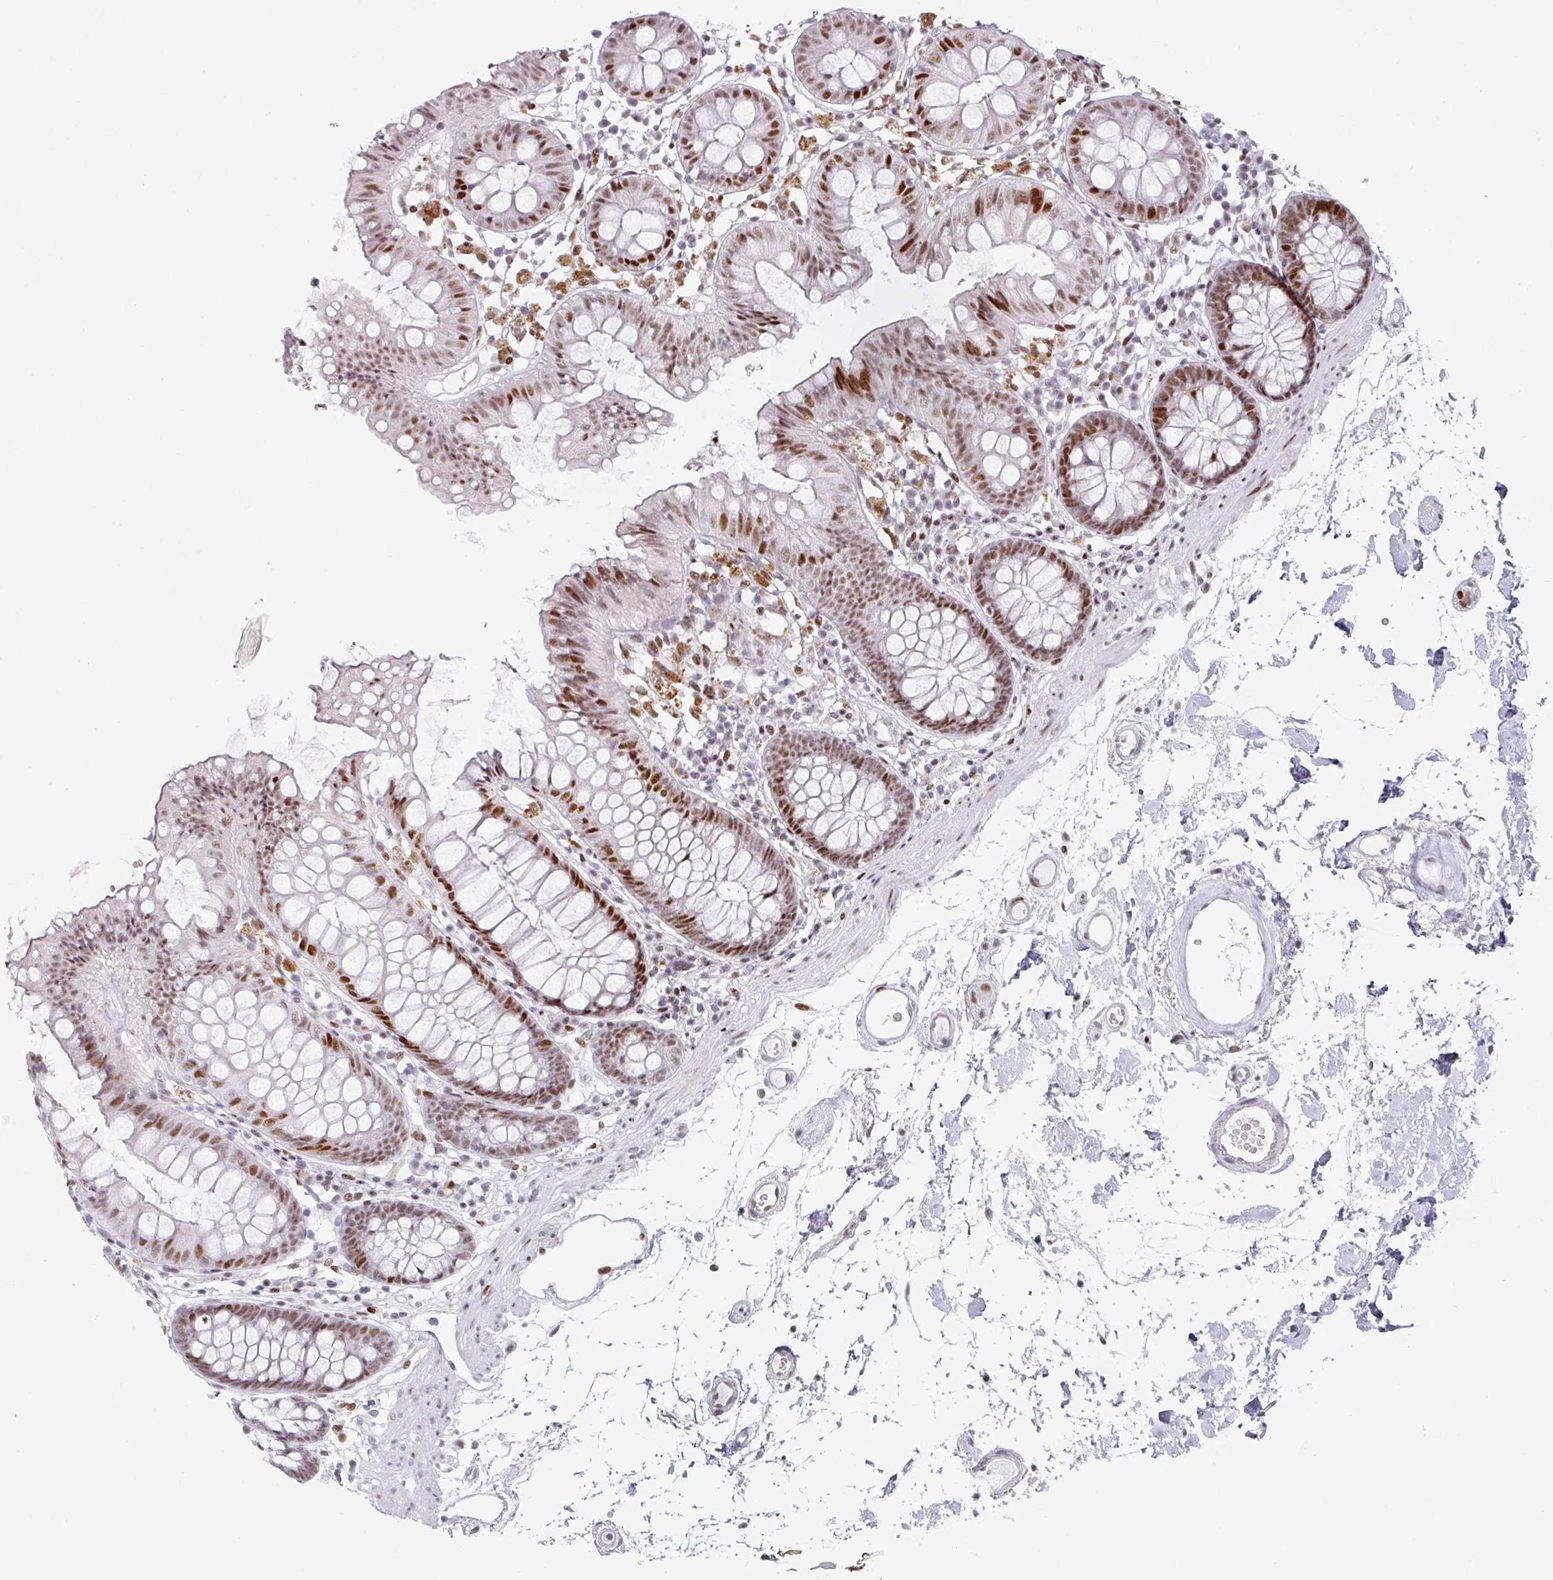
{"staining": {"intensity": "weak", "quantity": ">75%", "location": "nuclear"}, "tissue": "colon", "cell_type": "Endothelial cells", "image_type": "normal", "snomed": [{"axis": "morphology", "description": "Normal tissue, NOS"}, {"axis": "topography", "description": "Colon"}], "caption": "Colon stained with DAB IHC reveals low levels of weak nuclear staining in approximately >75% of endothelial cells. The staining was performed using DAB (3,3'-diaminobenzidine) to visualize the protein expression in brown, while the nuclei were stained in blue with hematoxylin (Magnification: 20x).", "gene": "SF3B5", "patient": {"sex": "female", "age": 84}}